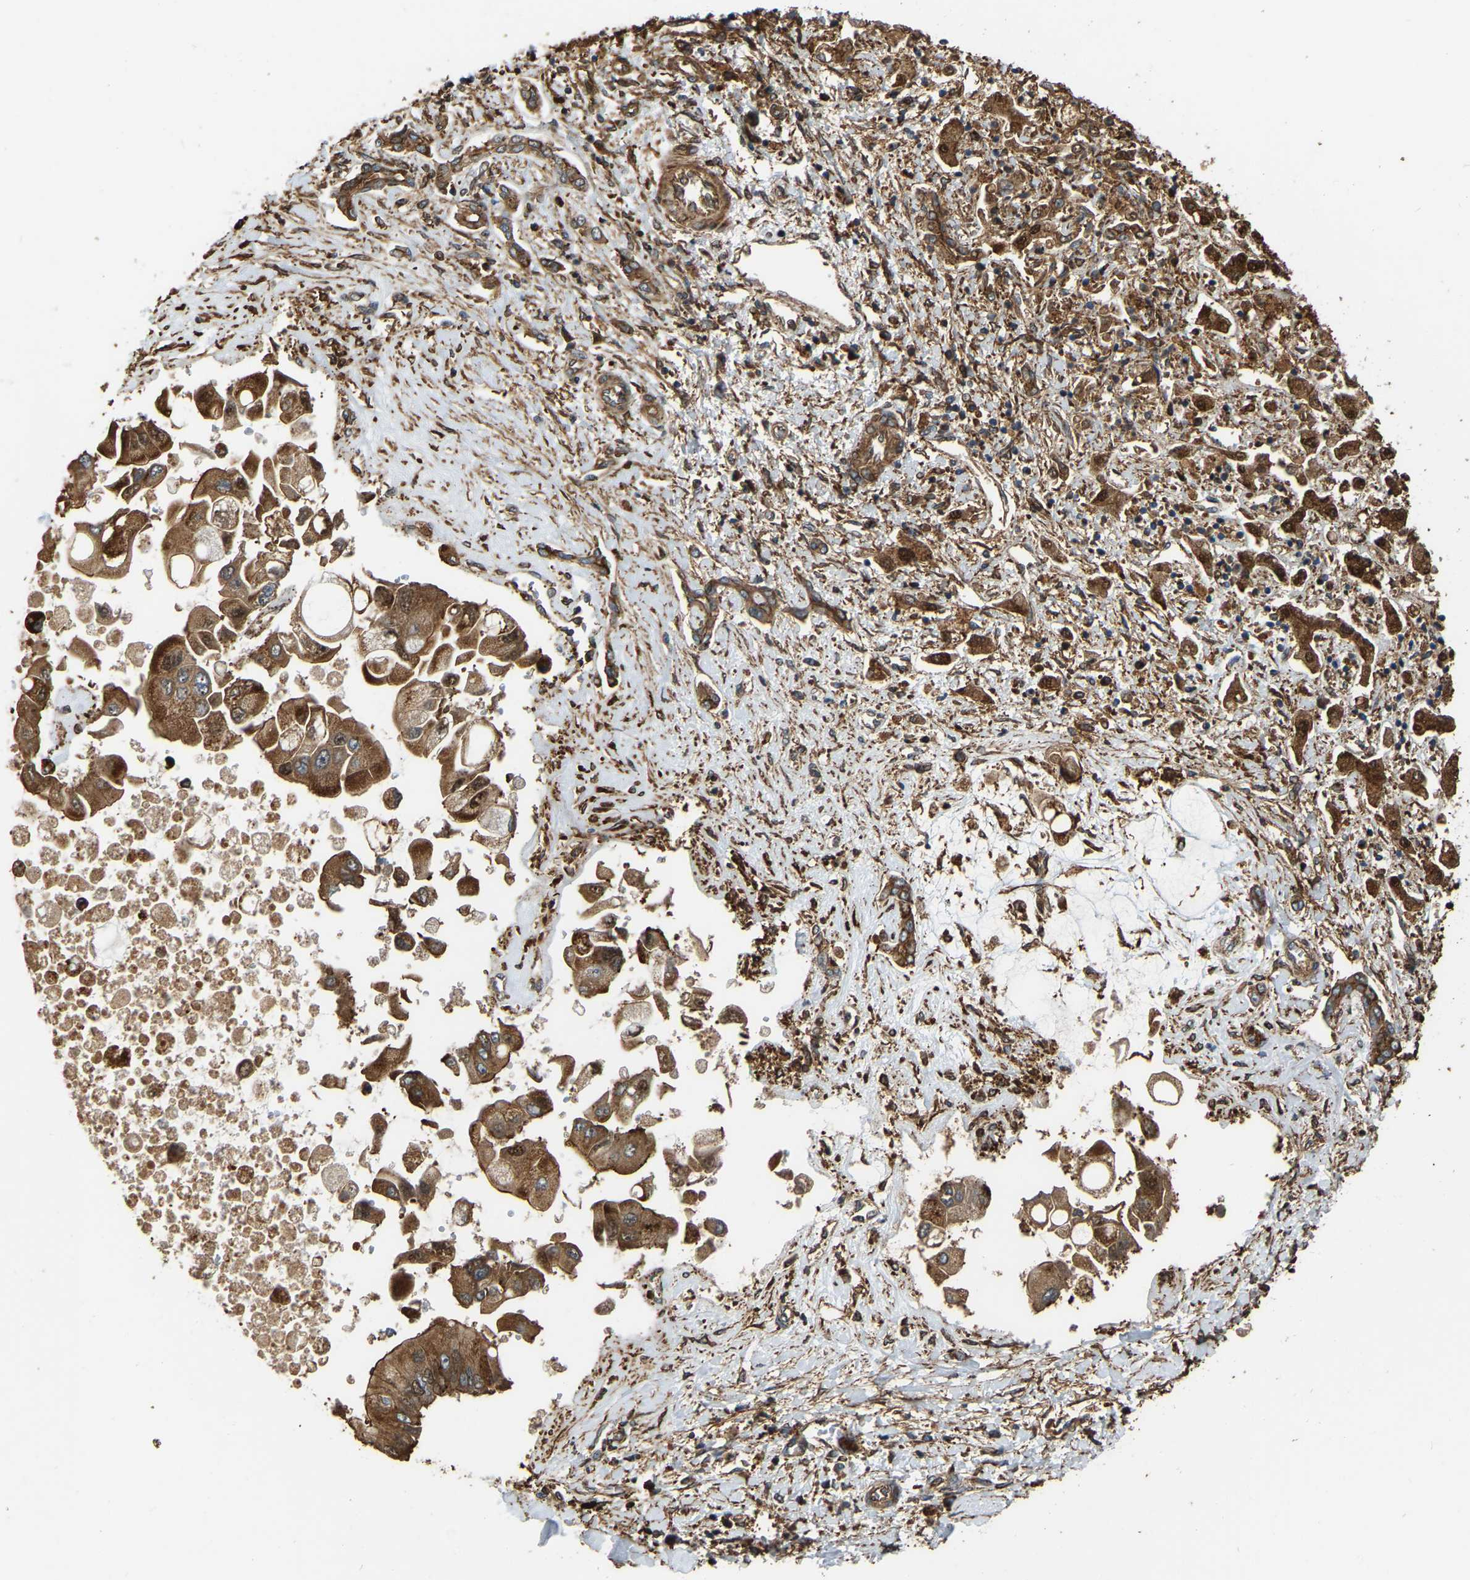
{"staining": {"intensity": "moderate", "quantity": ">75%", "location": "cytoplasmic/membranous"}, "tissue": "liver cancer", "cell_type": "Tumor cells", "image_type": "cancer", "snomed": [{"axis": "morphology", "description": "Cholangiocarcinoma"}, {"axis": "topography", "description": "Liver"}], "caption": "Immunohistochemical staining of liver cancer demonstrates medium levels of moderate cytoplasmic/membranous protein staining in about >75% of tumor cells. The protein is stained brown, and the nuclei are stained in blue (DAB (3,3'-diaminobenzidine) IHC with brightfield microscopy, high magnification).", "gene": "SAMD9L", "patient": {"sex": "male", "age": 50}}